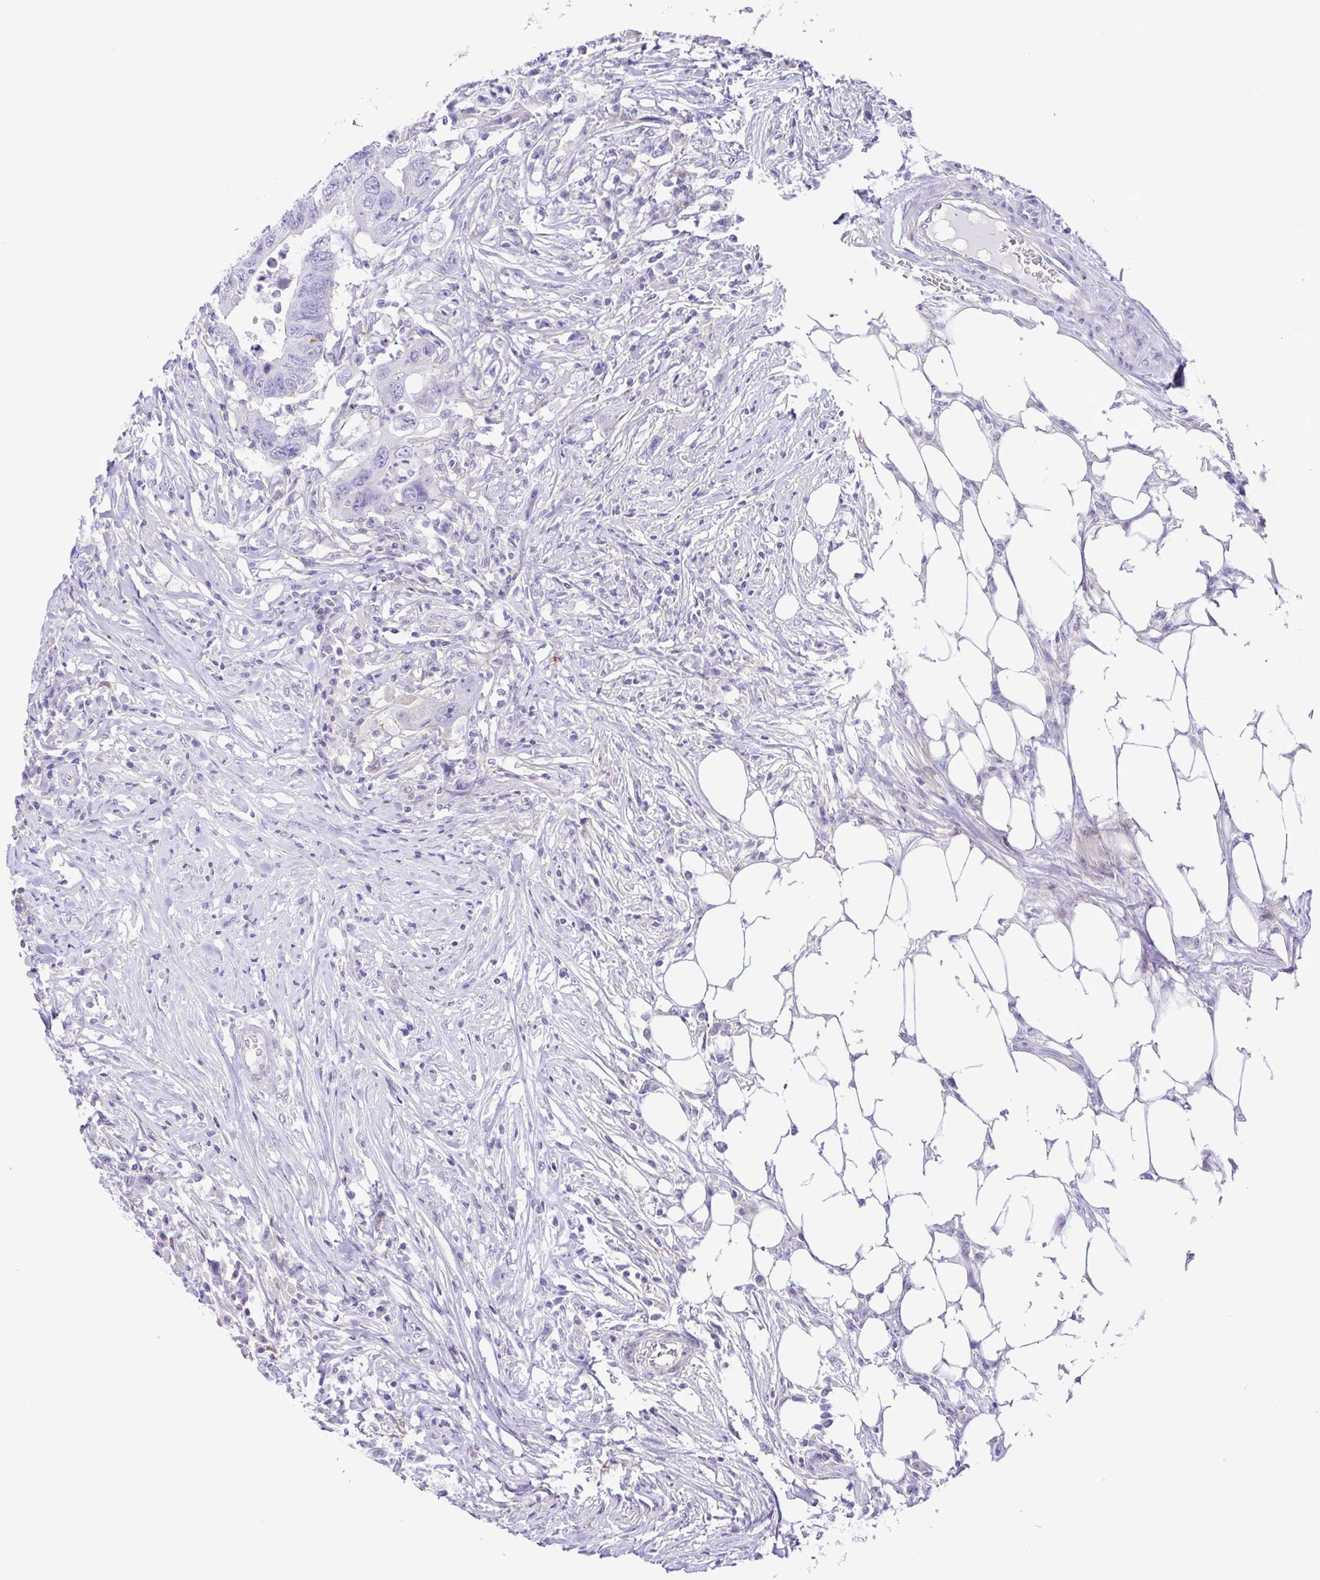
{"staining": {"intensity": "moderate", "quantity": "<25%", "location": "cytoplasmic/membranous"}, "tissue": "colorectal cancer", "cell_type": "Tumor cells", "image_type": "cancer", "snomed": [{"axis": "morphology", "description": "Adenocarcinoma, NOS"}, {"axis": "topography", "description": "Colon"}], "caption": "Immunohistochemical staining of colorectal cancer displays moderate cytoplasmic/membranous protein staining in about <25% of tumor cells.", "gene": "GPR182", "patient": {"sex": "male", "age": 71}}